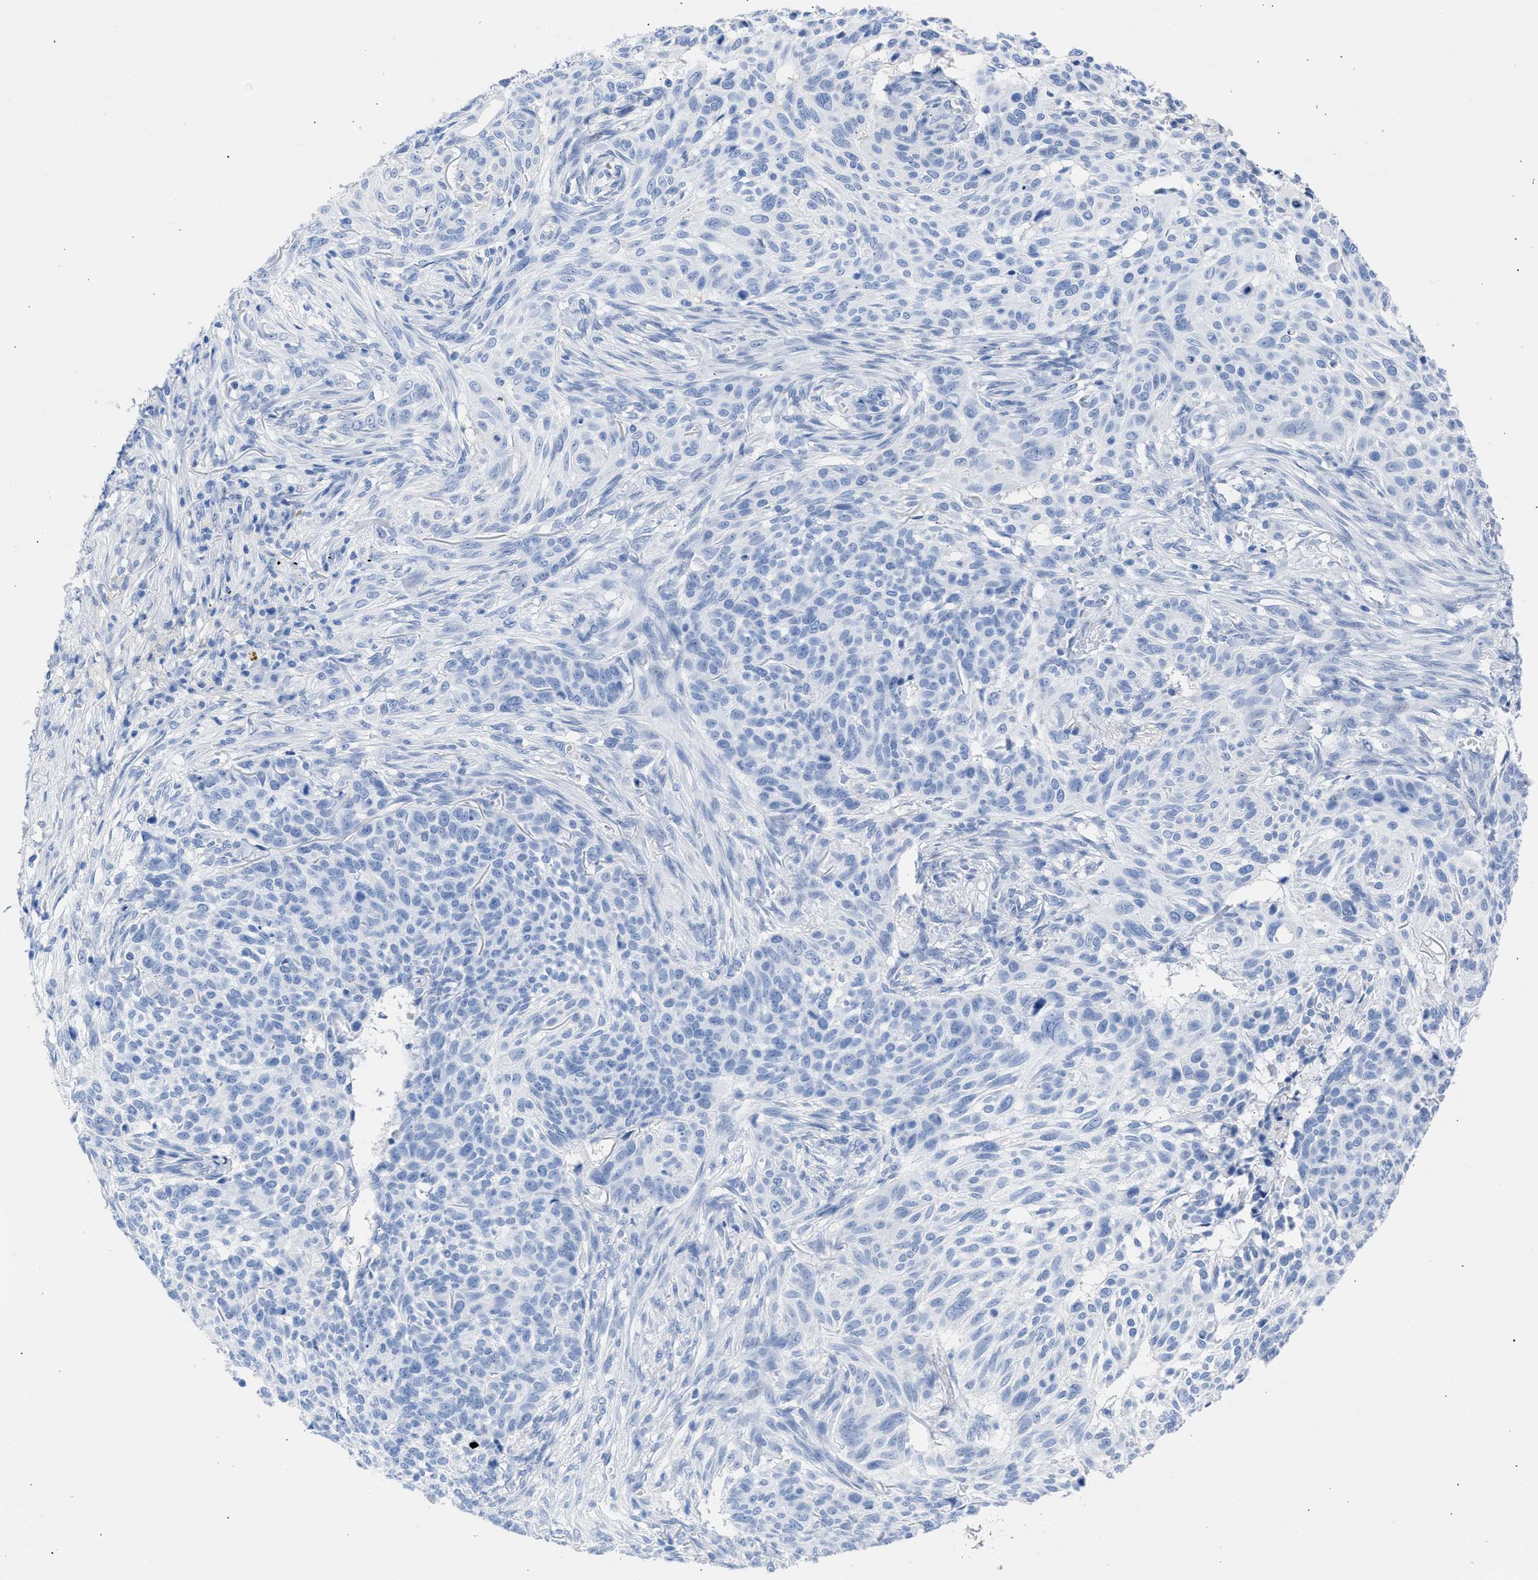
{"staining": {"intensity": "negative", "quantity": "none", "location": "none"}, "tissue": "skin cancer", "cell_type": "Tumor cells", "image_type": "cancer", "snomed": [{"axis": "morphology", "description": "Basal cell carcinoma"}, {"axis": "topography", "description": "Skin"}], "caption": "IHC photomicrograph of neoplastic tissue: skin cancer (basal cell carcinoma) stained with DAB demonstrates no significant protein positivity in tumor cells.", "gene": "RSPH1", "patient": {"sex": "male", "age": 85}}